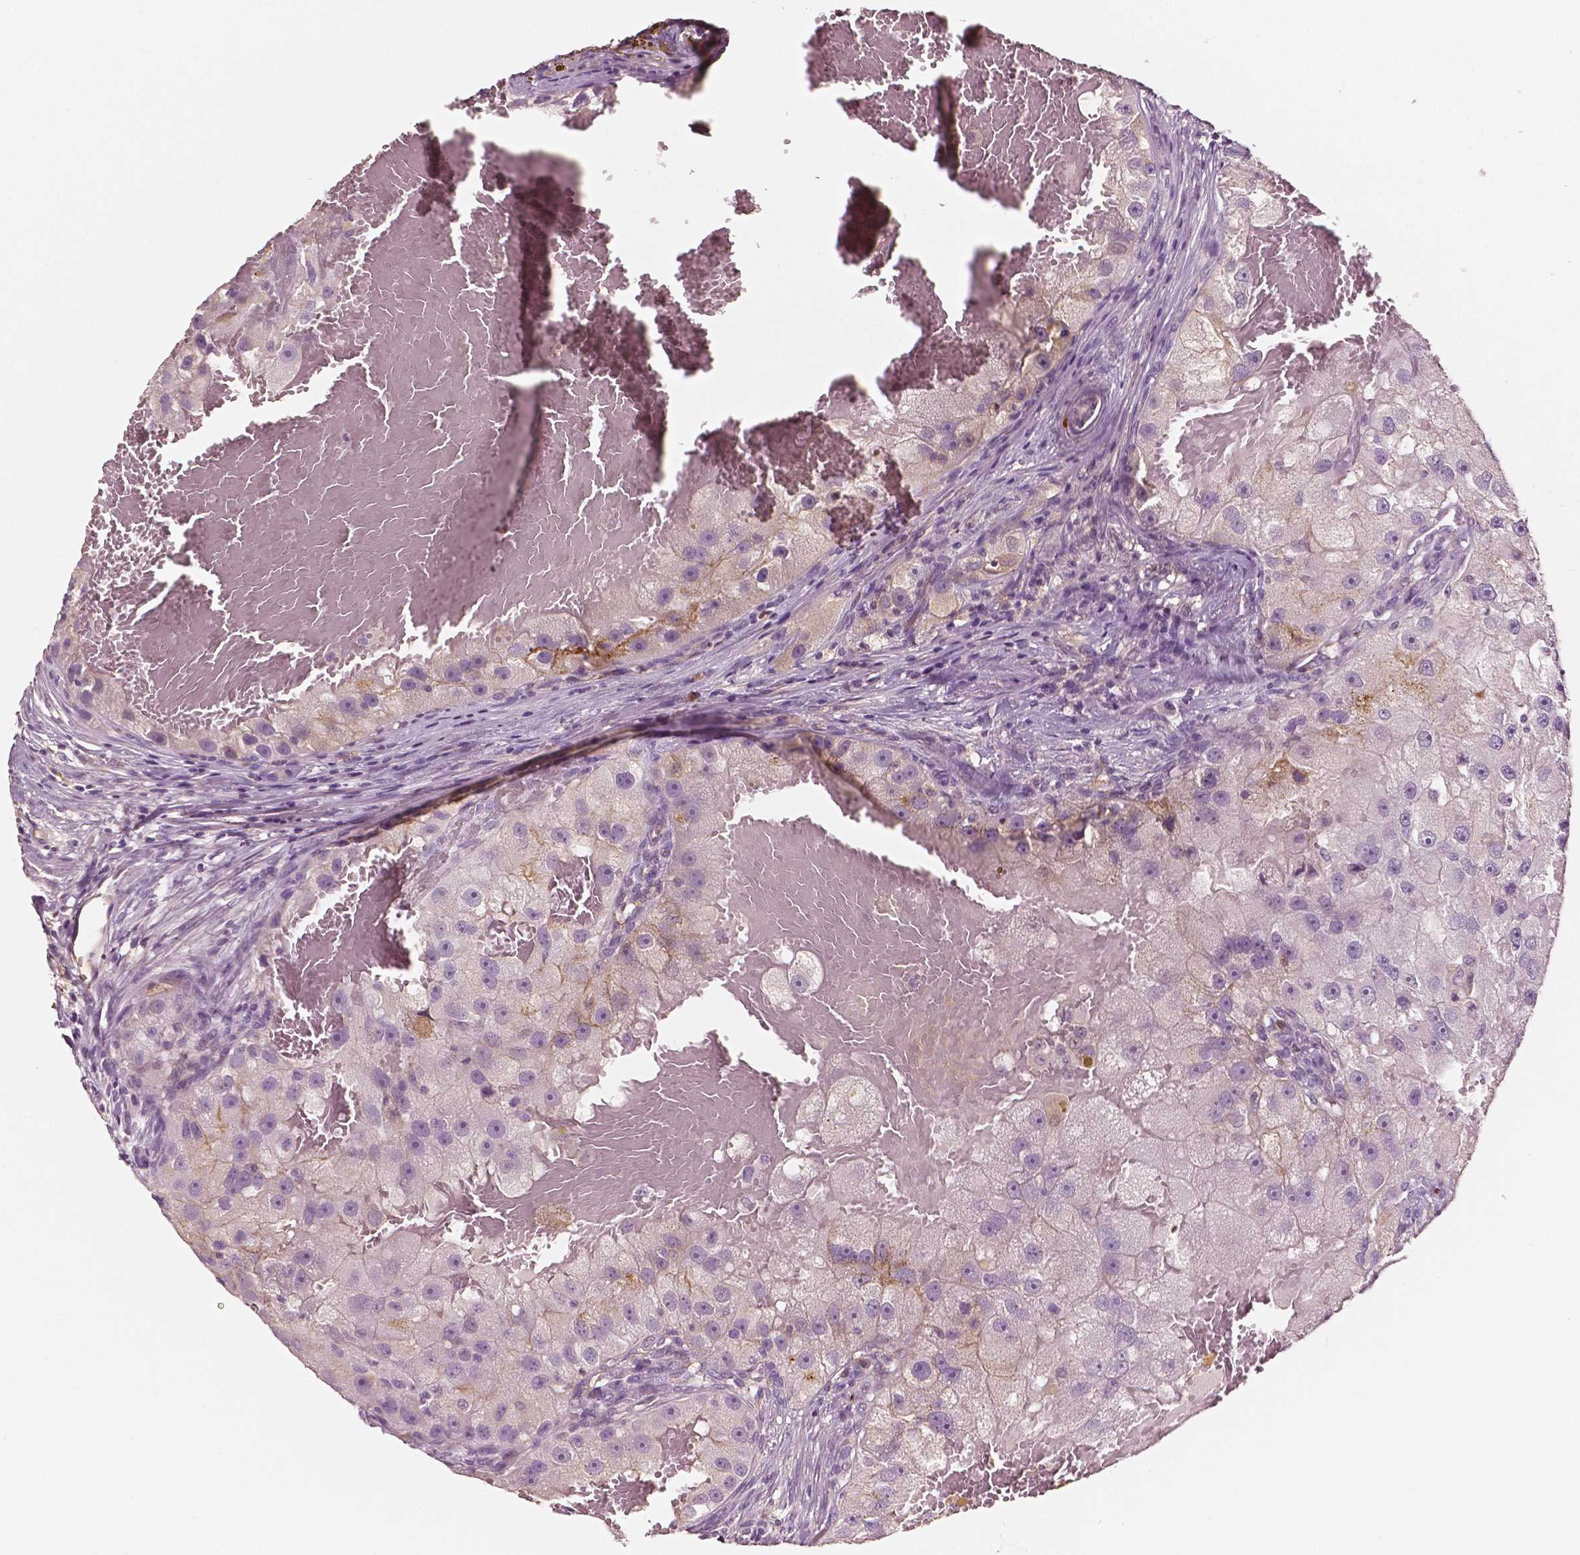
{"staining": {"intensity": "weak", "quantity": "<25%", "location": "nuclear"}, "tissue": "renal cancer", "cell_type": "Tumor cells", "image_type": "cancer", "snomed": [{"axis": "morphology", "description": "Adenocarcinoma, NOS"}, {"axis": "topography", "description": "Kidney"}], "caption": "This is an immunohistochemistry (IHC) image of renal cancer (adenocarcinoma). There is no staining in tumor cells.", "gene": "APOA4", "patient": {"sex": "male", "age": 63}}